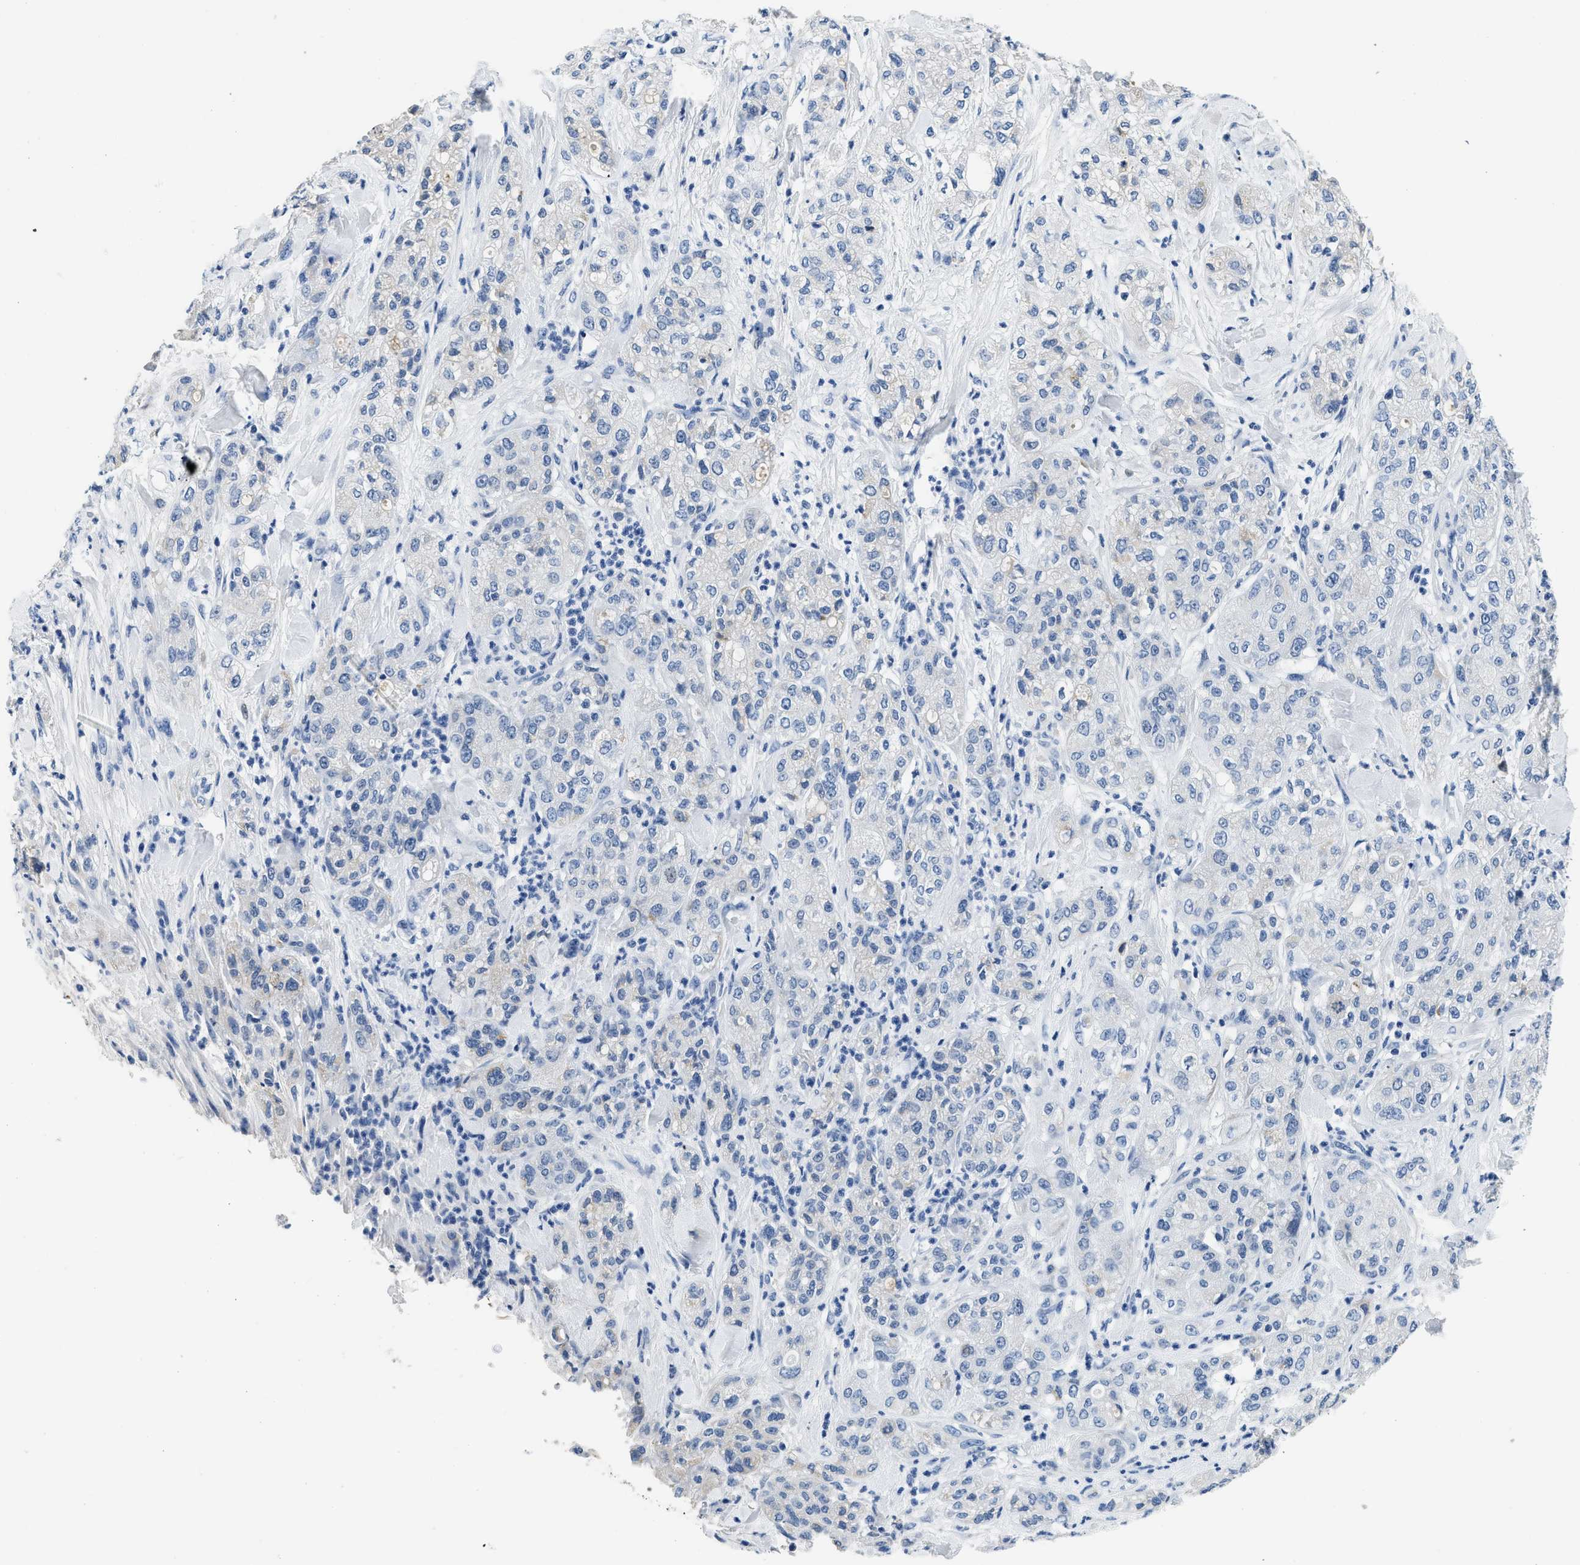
{"staining": {"intensity": "negative", "quantity": "none", "location": "none"}, "tissue": "pancreatic cancer", "cell_type": "Tumor cells", "image_type": "cancer", "snomed": [{"axis": "morphology", "description": "Adenocarcinoma, NOS"}, {"axis": "topography", "description": "Pancreas"}], "caption": "Immunohistochemistry (IHC) photomicrograph of neoplastic tissue: pancreatic cancer stained with DAB (3,3'-diaminobenzidine) reveals no significant protein expression in tumor cells.", "gene": "PCK2", "patient": {"sex": "female", "age": 78}}